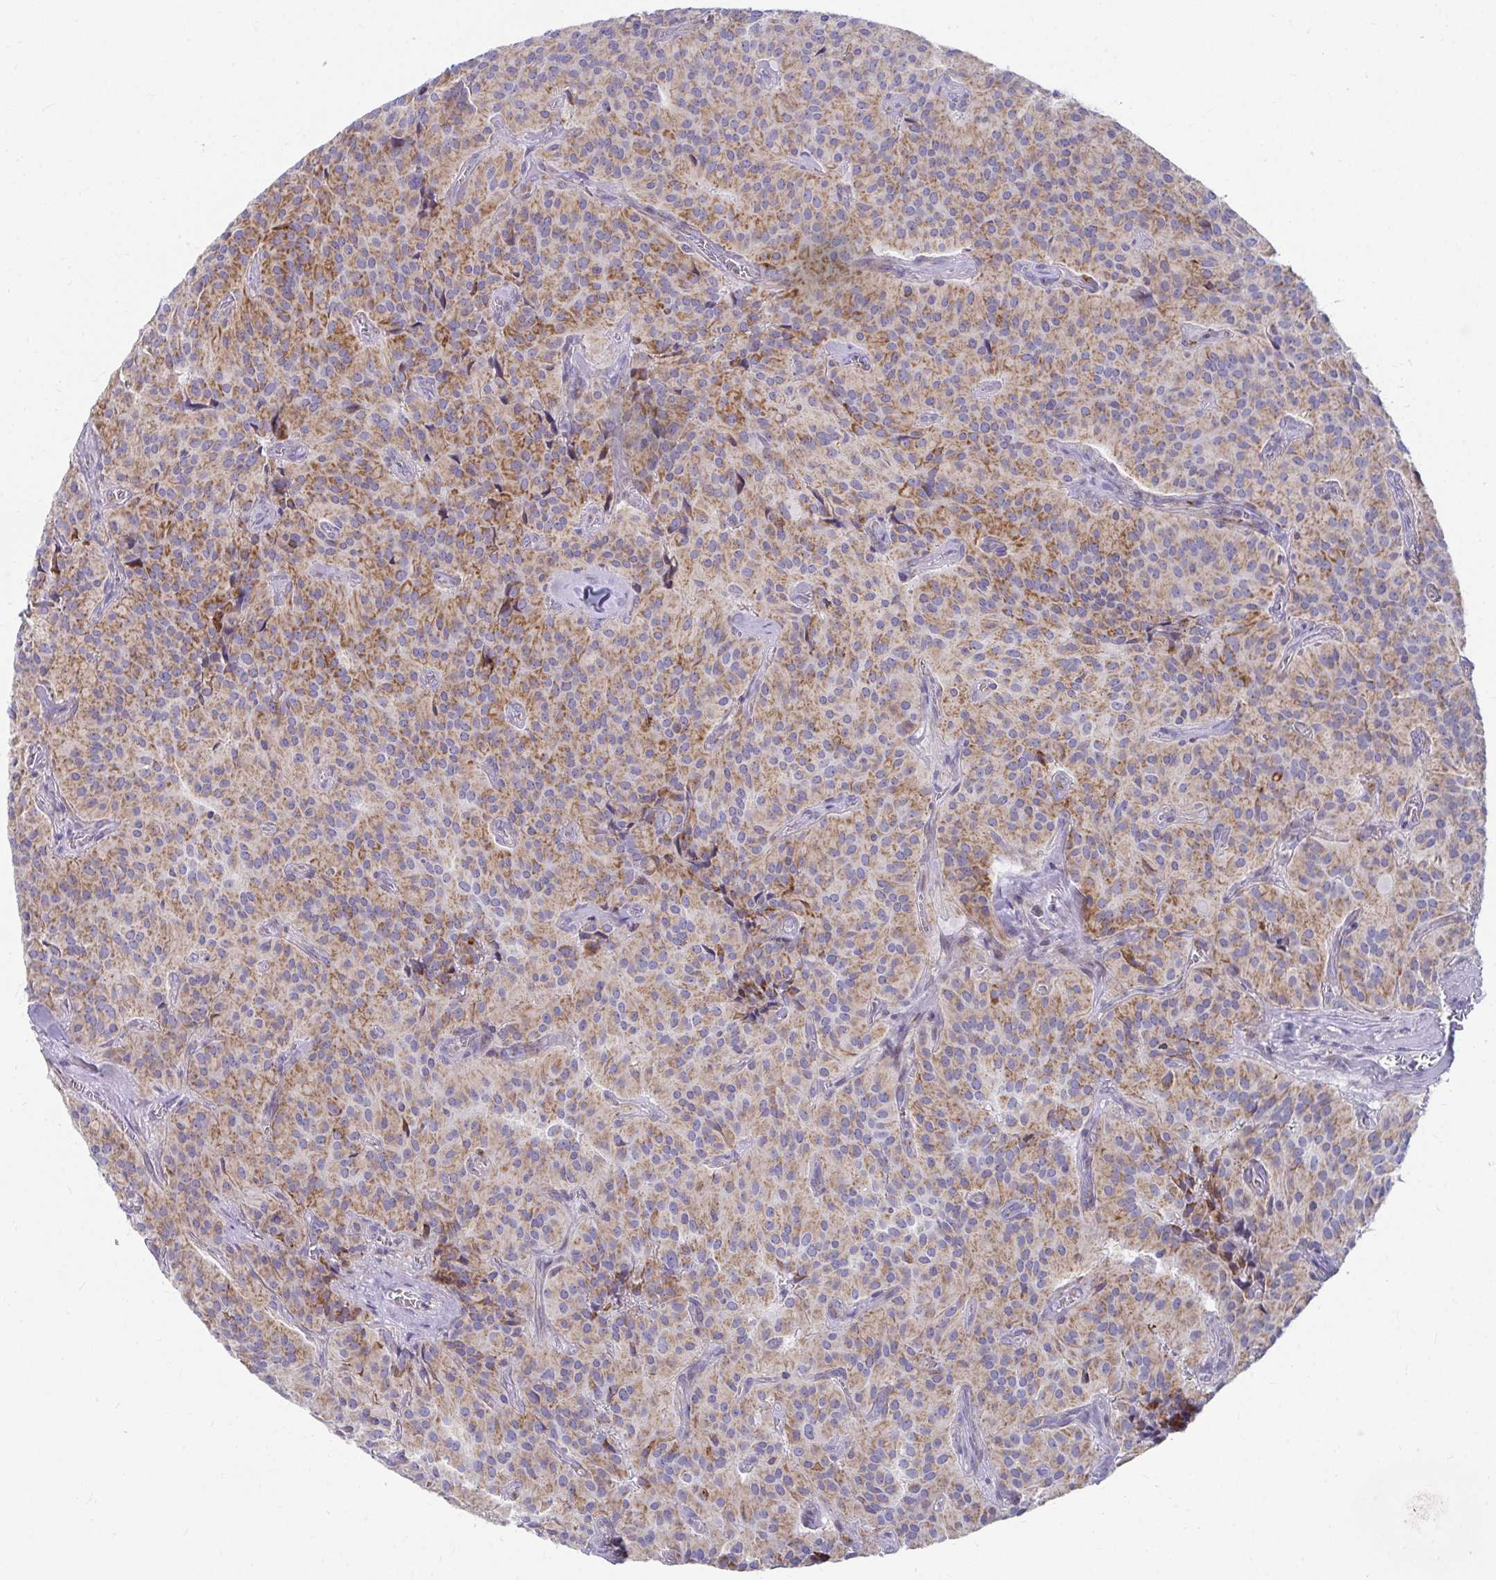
{"staining": {"intensity": "moderate", "quantity": ">75%", "location": "cytoplasmic/membranous"}, "tissue": "glioma", "cell_type": "Tumor cells", "image_type": "cancer", "snomed": [{"axis": "morphology", "description": "Glioma, malignant, Low grade"}, {"axis": "topography", "description": "Brain"}], "caption": "A micrograph showing moderate cytoplasmic/membranous positivity in about >75% of tumor cells in low-grade glioma (malignant), as visualized by brown immunohistochemical staining.", "gene": "EXOC5", "patient": {"sex": "male", "age": 42}}